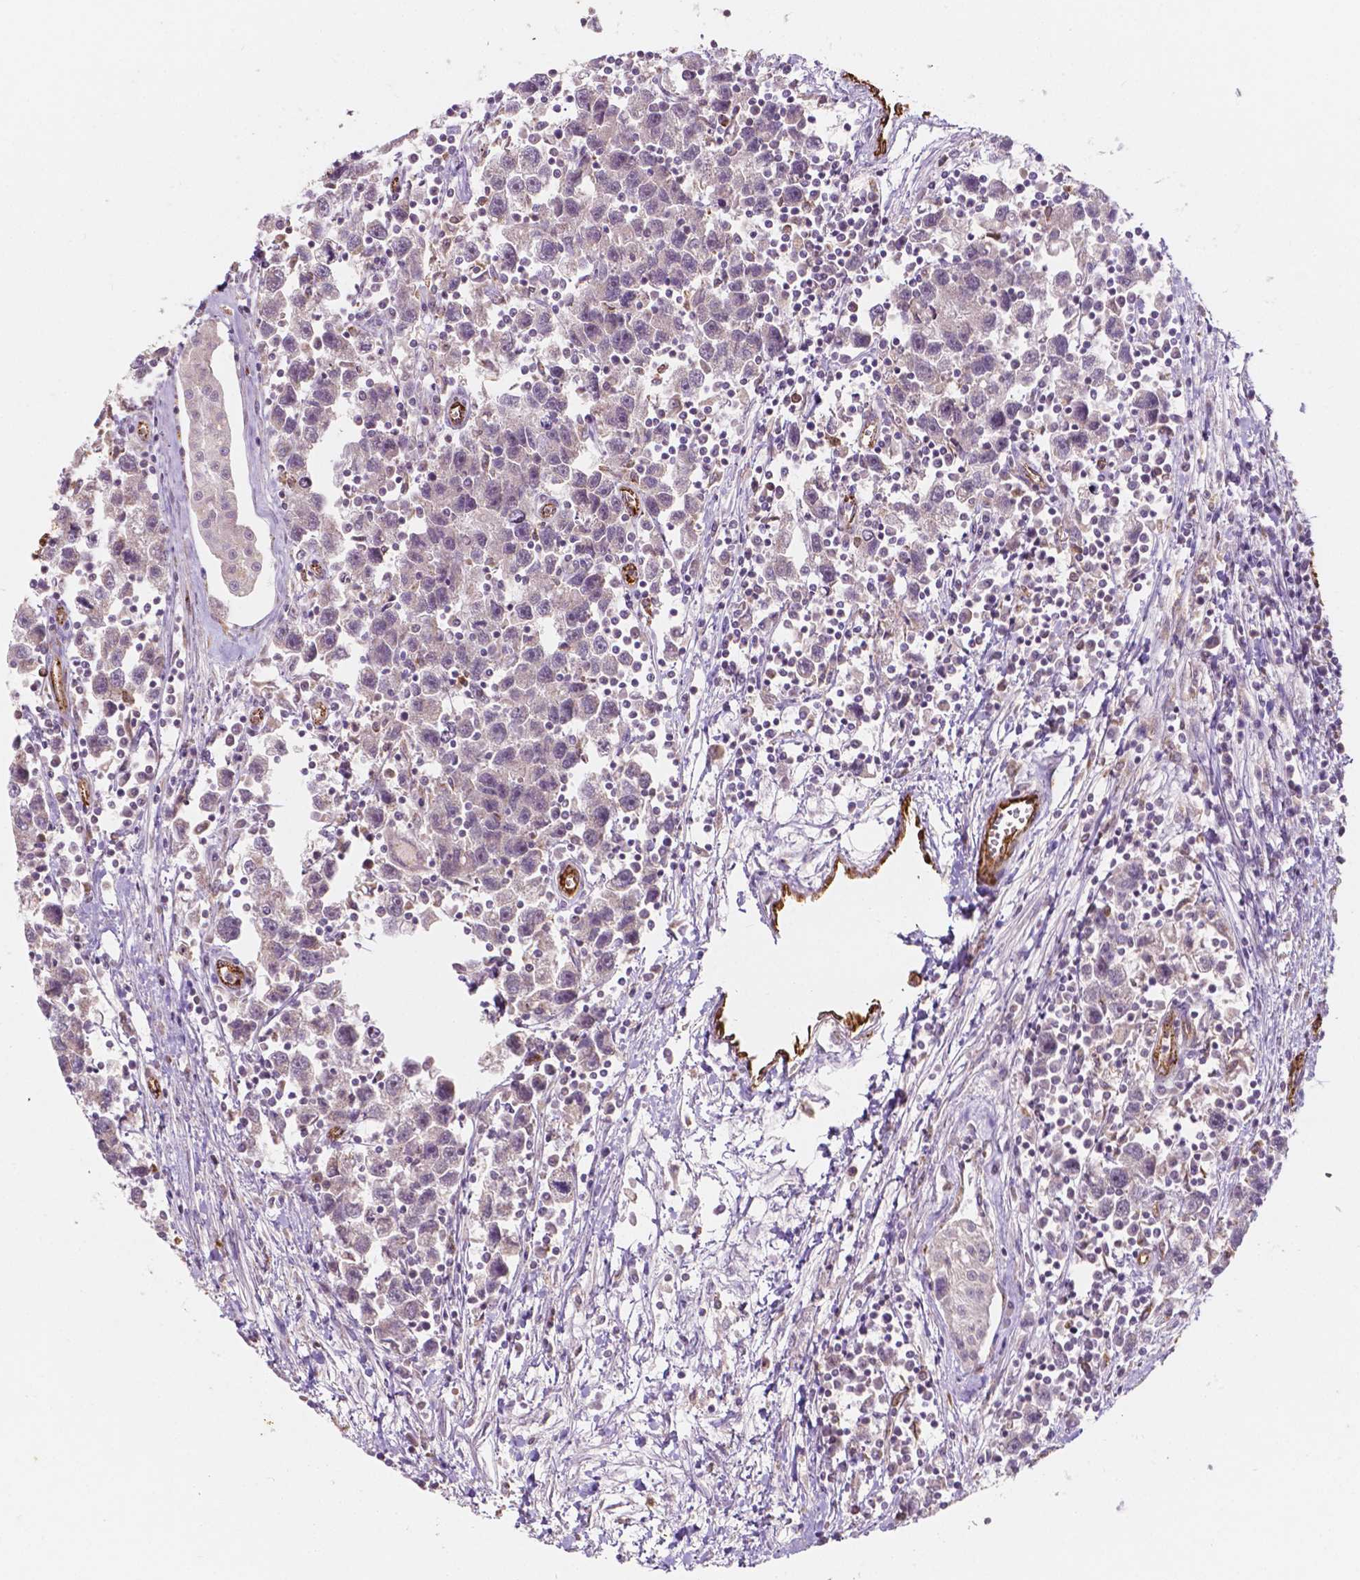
{"staining": {"intensity": "negative", "quantity": "none", "location": "none"}, "tissue": "testis cancer", "cell_type": "Tumor cells", "image_type": "cancer", "snomed": [{"axis": "morphology", "description": "Seminoma, NOS"}, {"axis": "topography", "description": "Testis"}], "caption": "Testis cancer stained for a protein using immunohistochemistry shows no positivity tumor cells.", "gene": "SLC22A4", "patient": {"sex": "male", "age": 30}}